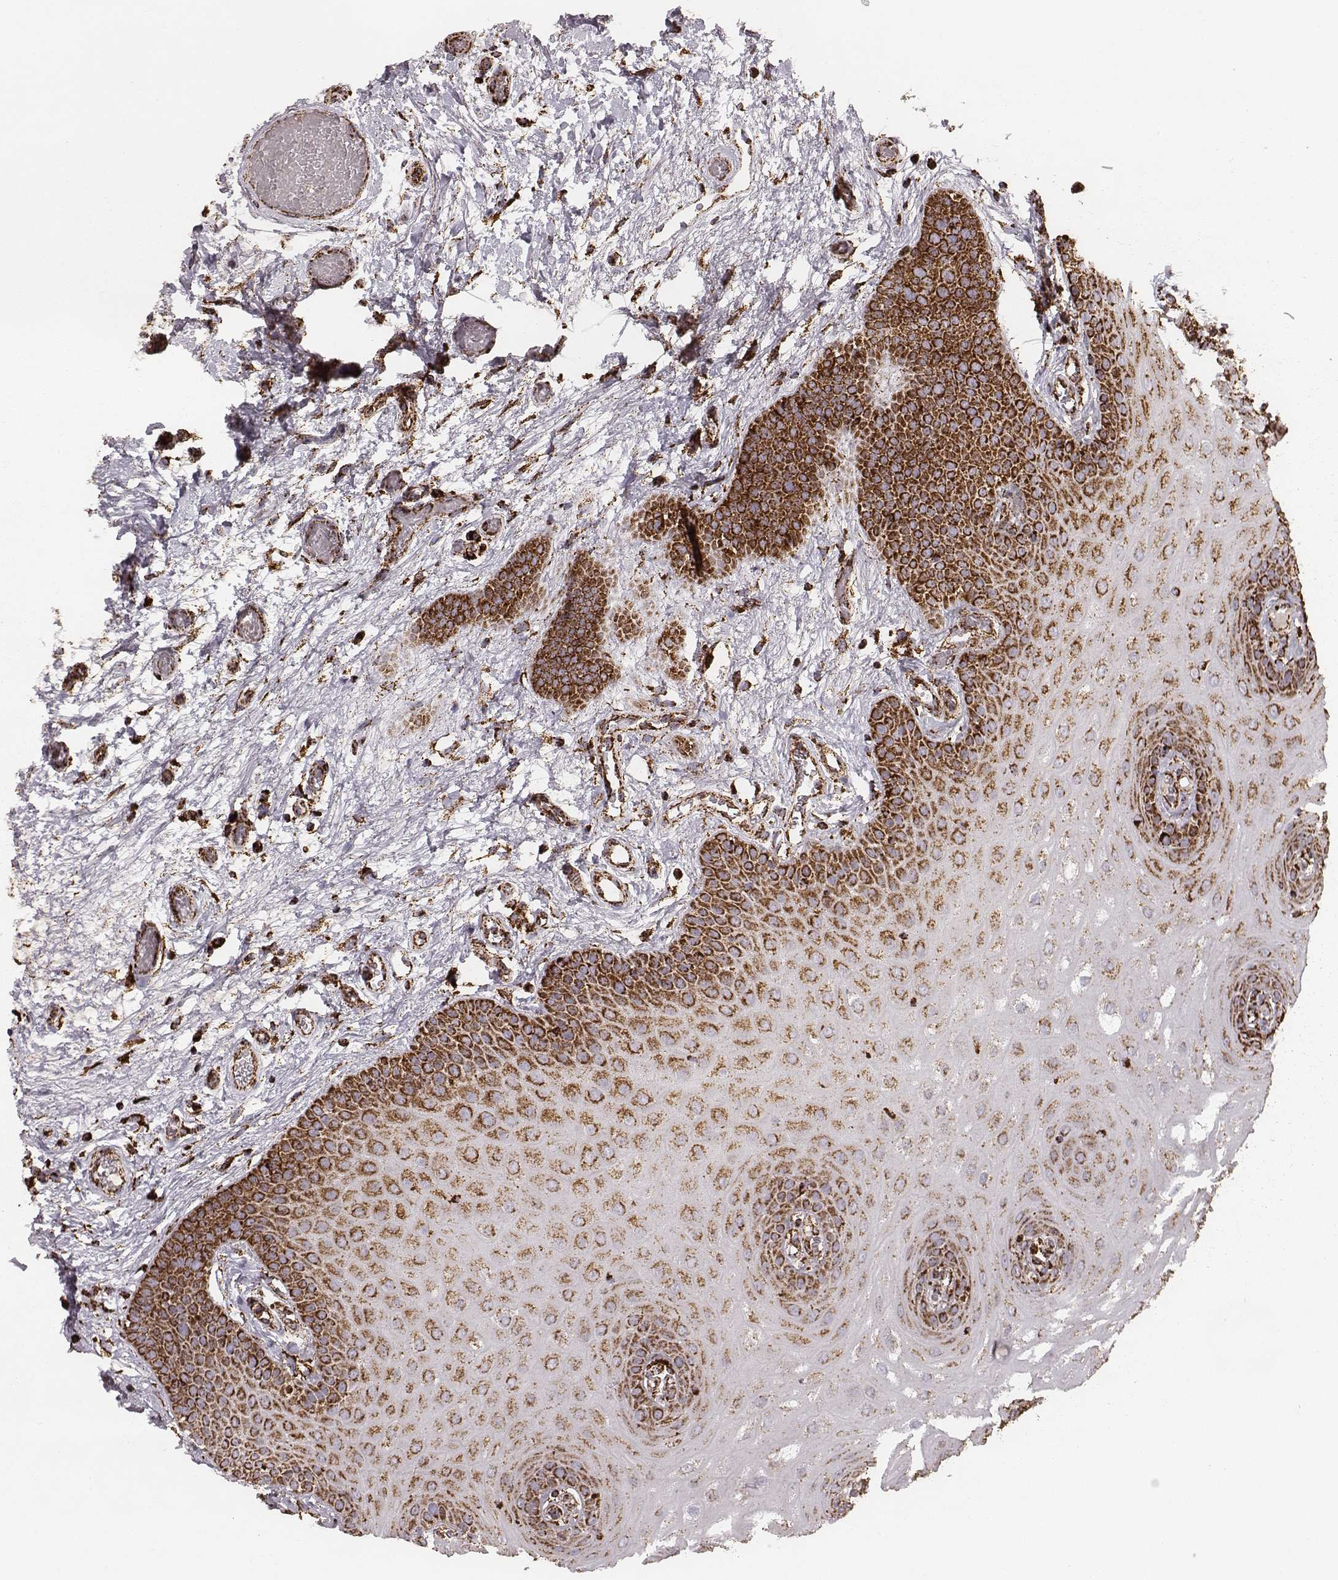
{"staining": {"intensity": "strong", "quantity": ">75%", "location": "cytoplasmic/membranous"}, "tissue": "oral mucosa", "cell_type": "Squamous epithelial cells", "image_type": "normal", "snomed": [{"axis": "morphology", "description": "Normal tissue, NOS"}, {"axis": "morphology", "description": "Squamous cell carcinoma, NOS"}, {"axis": "topography", "description": "Oral tissue"}, {"axis": "topography", "description": "Head-Neck"}], "caption": "The micrograph shows staining of normal oral mucosa, revealing strong cytoplasmic/membranous protein positivity (brown color) within squamous epithelial cells. (brown staining indicates protein expression, while blue staining denotes nuclei).", "gene": "TUFM", "patient": {"sex": "male", "age": 78}}